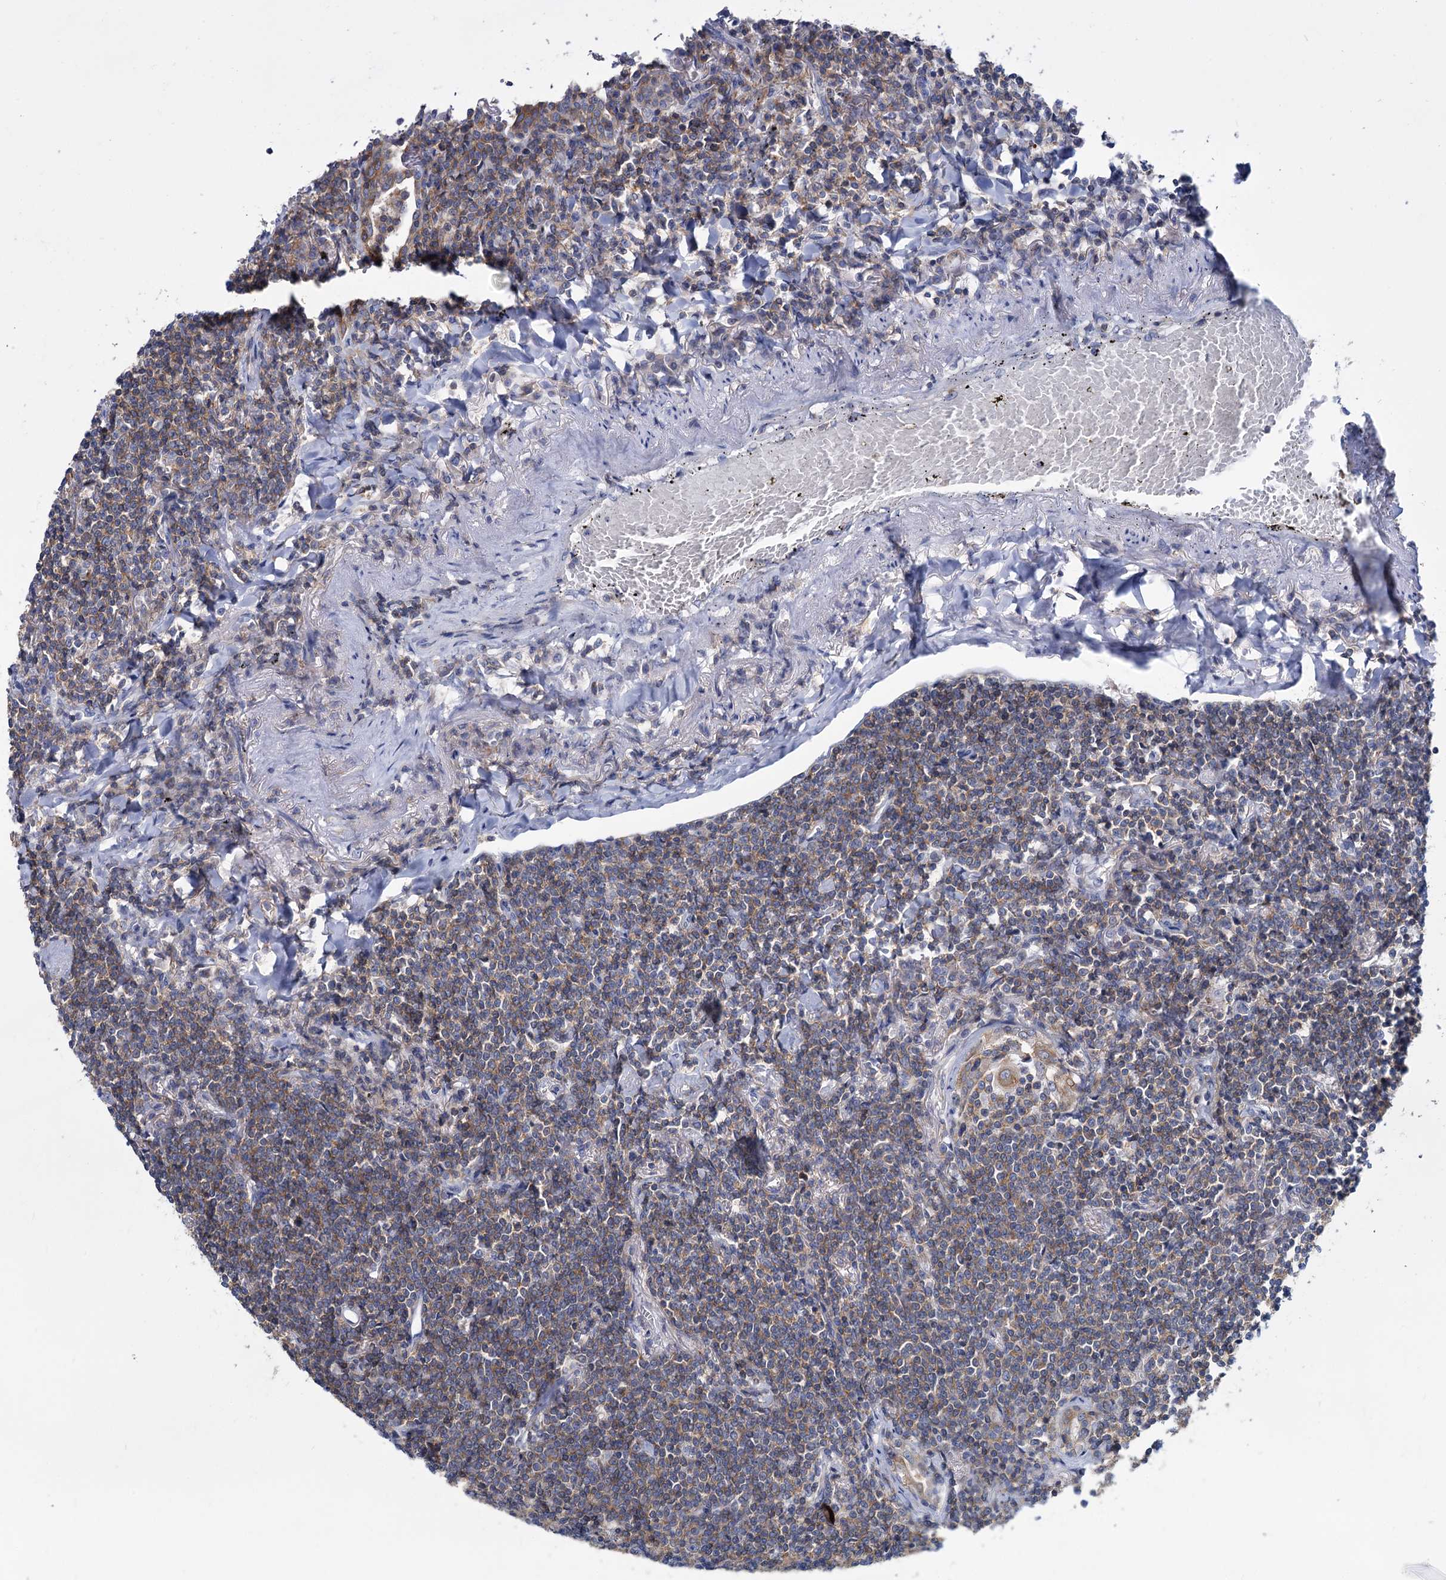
{"staining": {"intensity": "moderate", "quantity": ">75%", "location": "cytoplasmic/membranous"}, "tissue": "lymphoma", "cell_type": "Tumor cells", "image_type": "cancer", "snomed": [{"axis": "morphology", "description": "Malignant lymphoma, non-Hodgkin's type, Low grade"}, {"axis": "topography", "description": "Lung"}], "caption": "Moderate cytoplasmic/membranous protein staining is present in approximately >75% of tumor cells in lymphoma.", "gene": "LRCH4", "patient": {"sex": "female", "age": 71}}